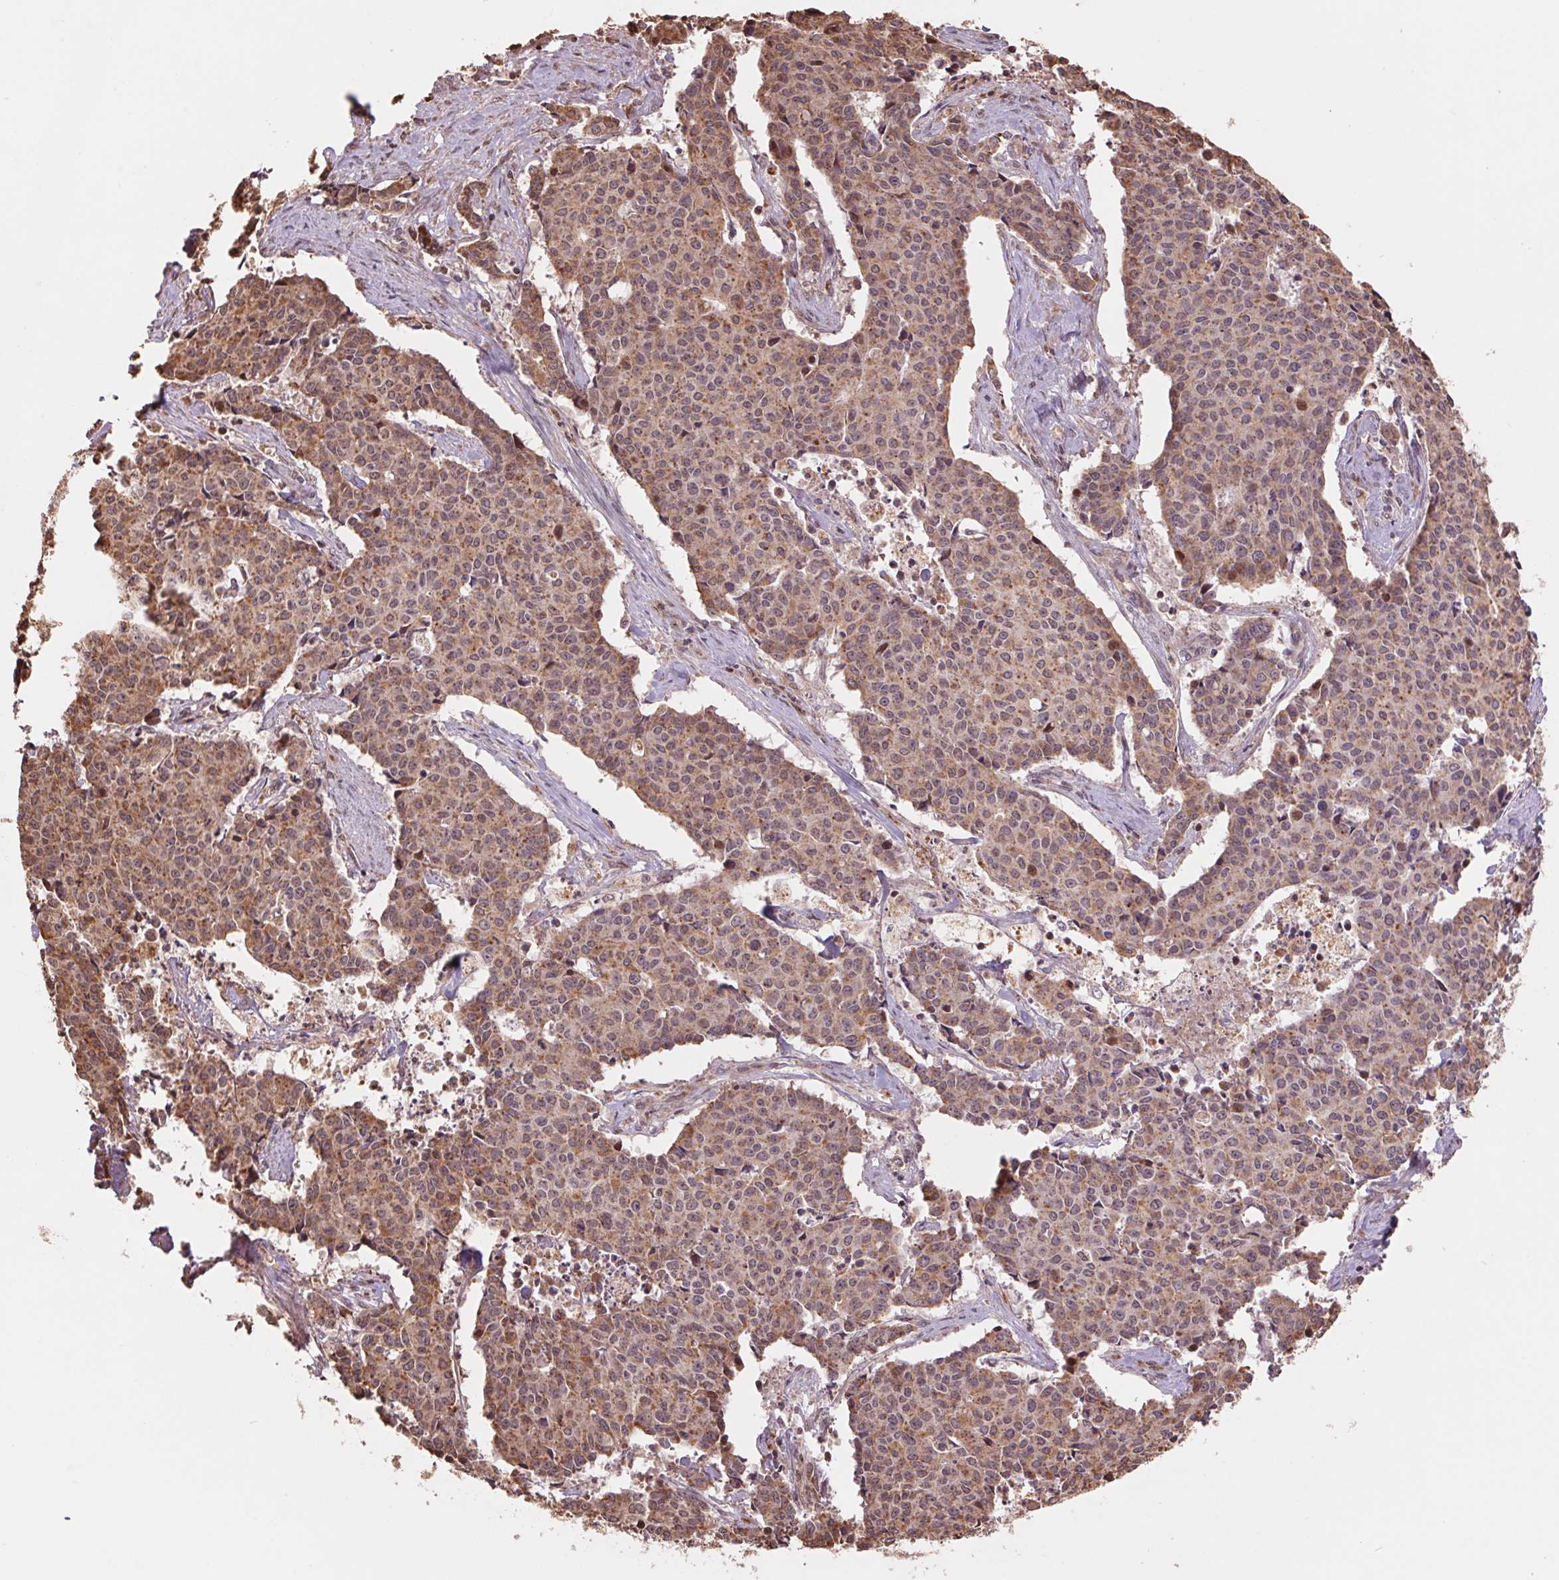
{"staining": {"intensity": "weak", "quantity": ">75%", "location": "cytoplasmic/membranous"}, "tissue": "cervical cancer", "cell_type": "Tumor cells", "image_type": "cancer", "snomed": [{"axis": "morphology", "description": "Squamous cell carcinoma, NOS"}, {"axis": "topography", "description": "Cervix"}], "caption": "Approximately >75% of tumor cells in cervical squamous cell carcinoma exhibit weak cytoplasmic/membranous protein positivity as visualized by brown immunohistochemical staining.", "gene": "PDHA1", "patient": {"sex": "female", "age": 28}}